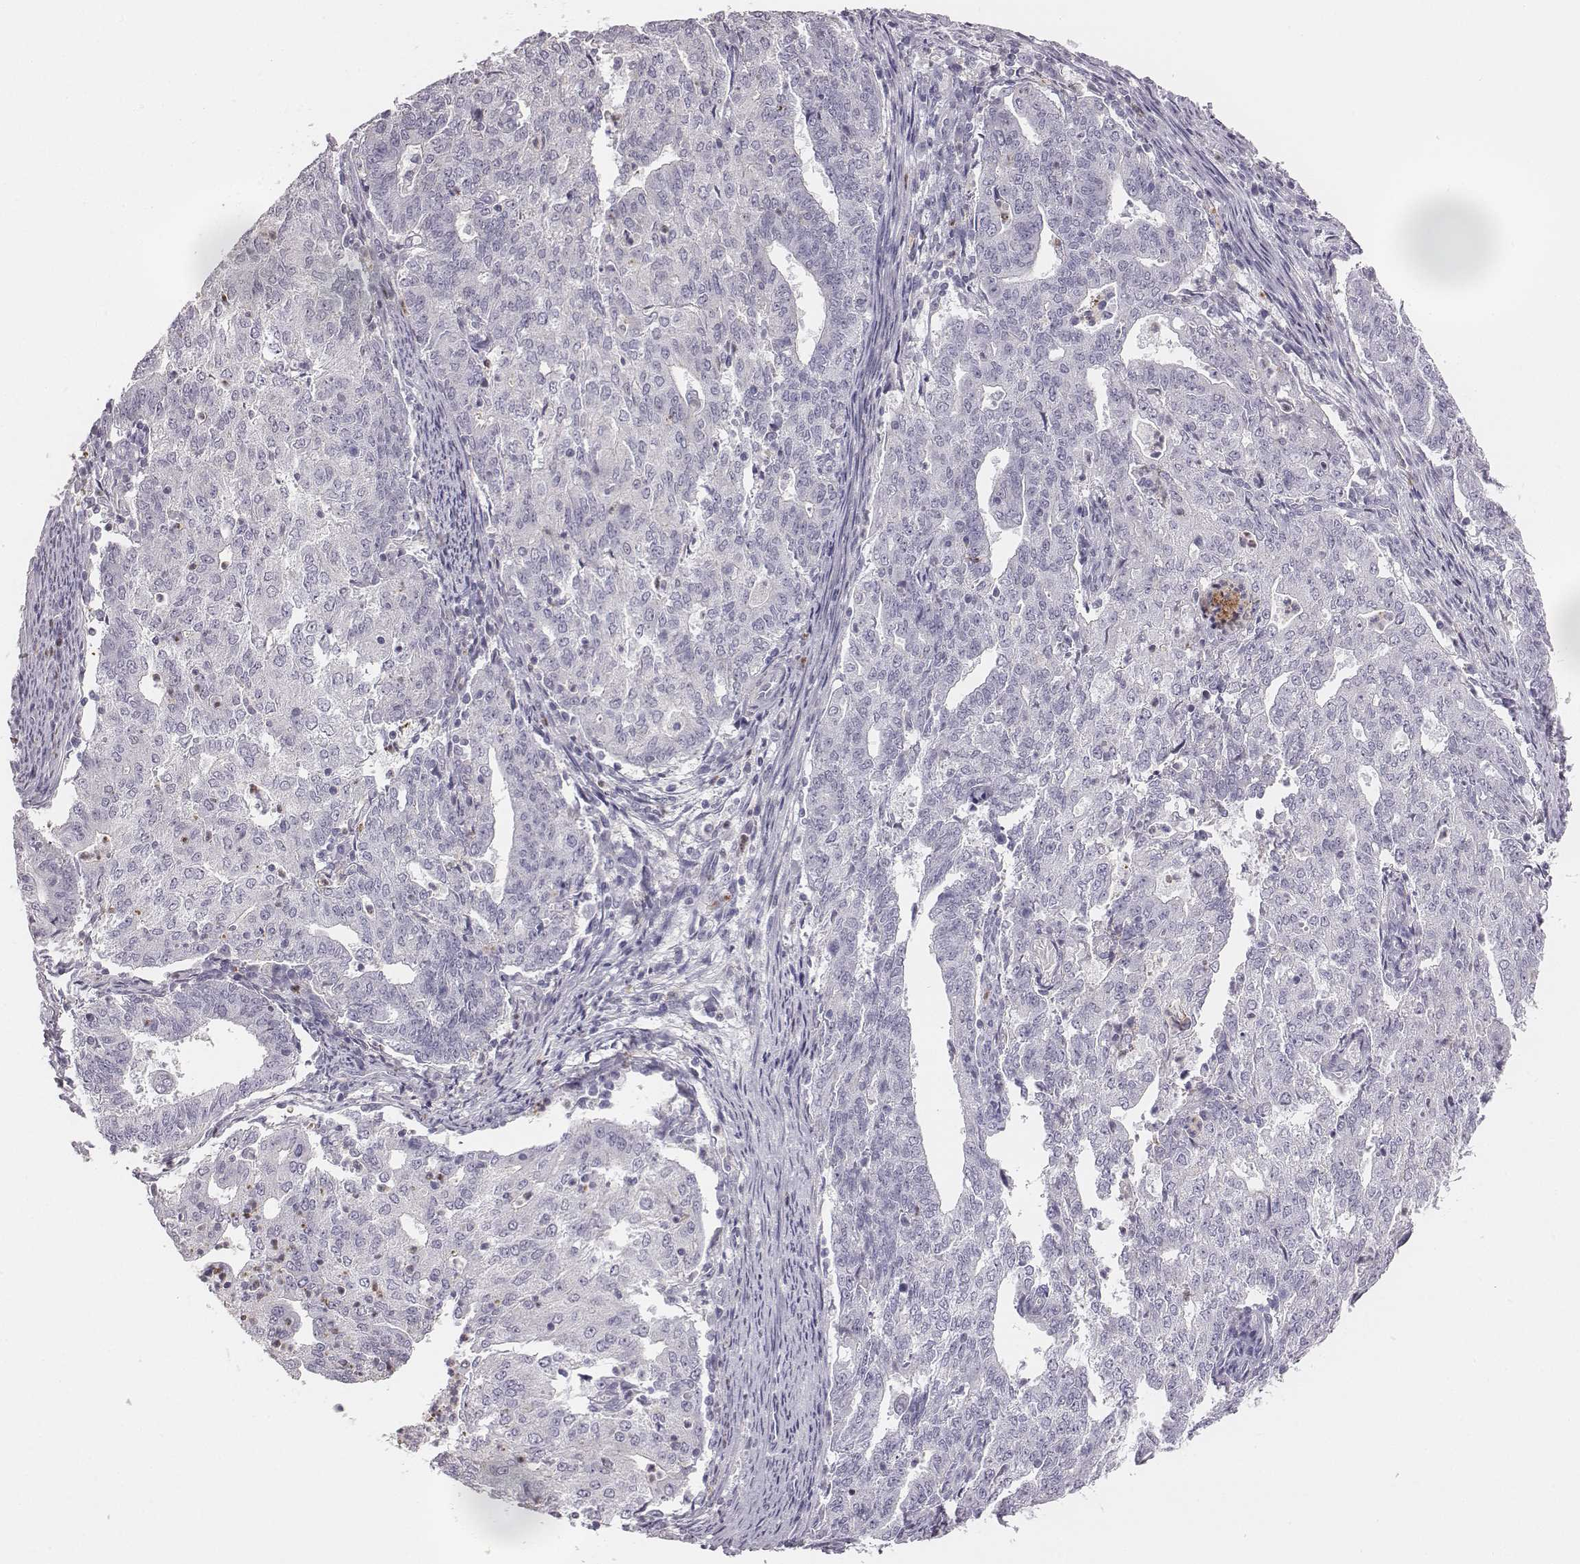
{"staining": {"intensity": "negative", "quantity": "none", "location": "none"}, "tissue": "endometrial cancer", "cell_type": "Tumor cells", "image_type": "cancer", "snomed": [{"axis": "morphology", "description": "Adenocarcinoma, NOS"}, {"axis": "topography", "description": "Endometrium"}], "caption": "A high-resolution photomicrograph shows immunohistochemistry (IHC) staining of endometrial cancer, which shows no significant positivity in tumor cells. The staining was performed using DAB (3,3'-diaminobenzidine) to visualize the protein expression in brown, while the nuclei were stained in blue with hematoxylin (Magnification: 20x).", "gene": "ADAM7", "patient": {"sex": "female", "age": 82}}